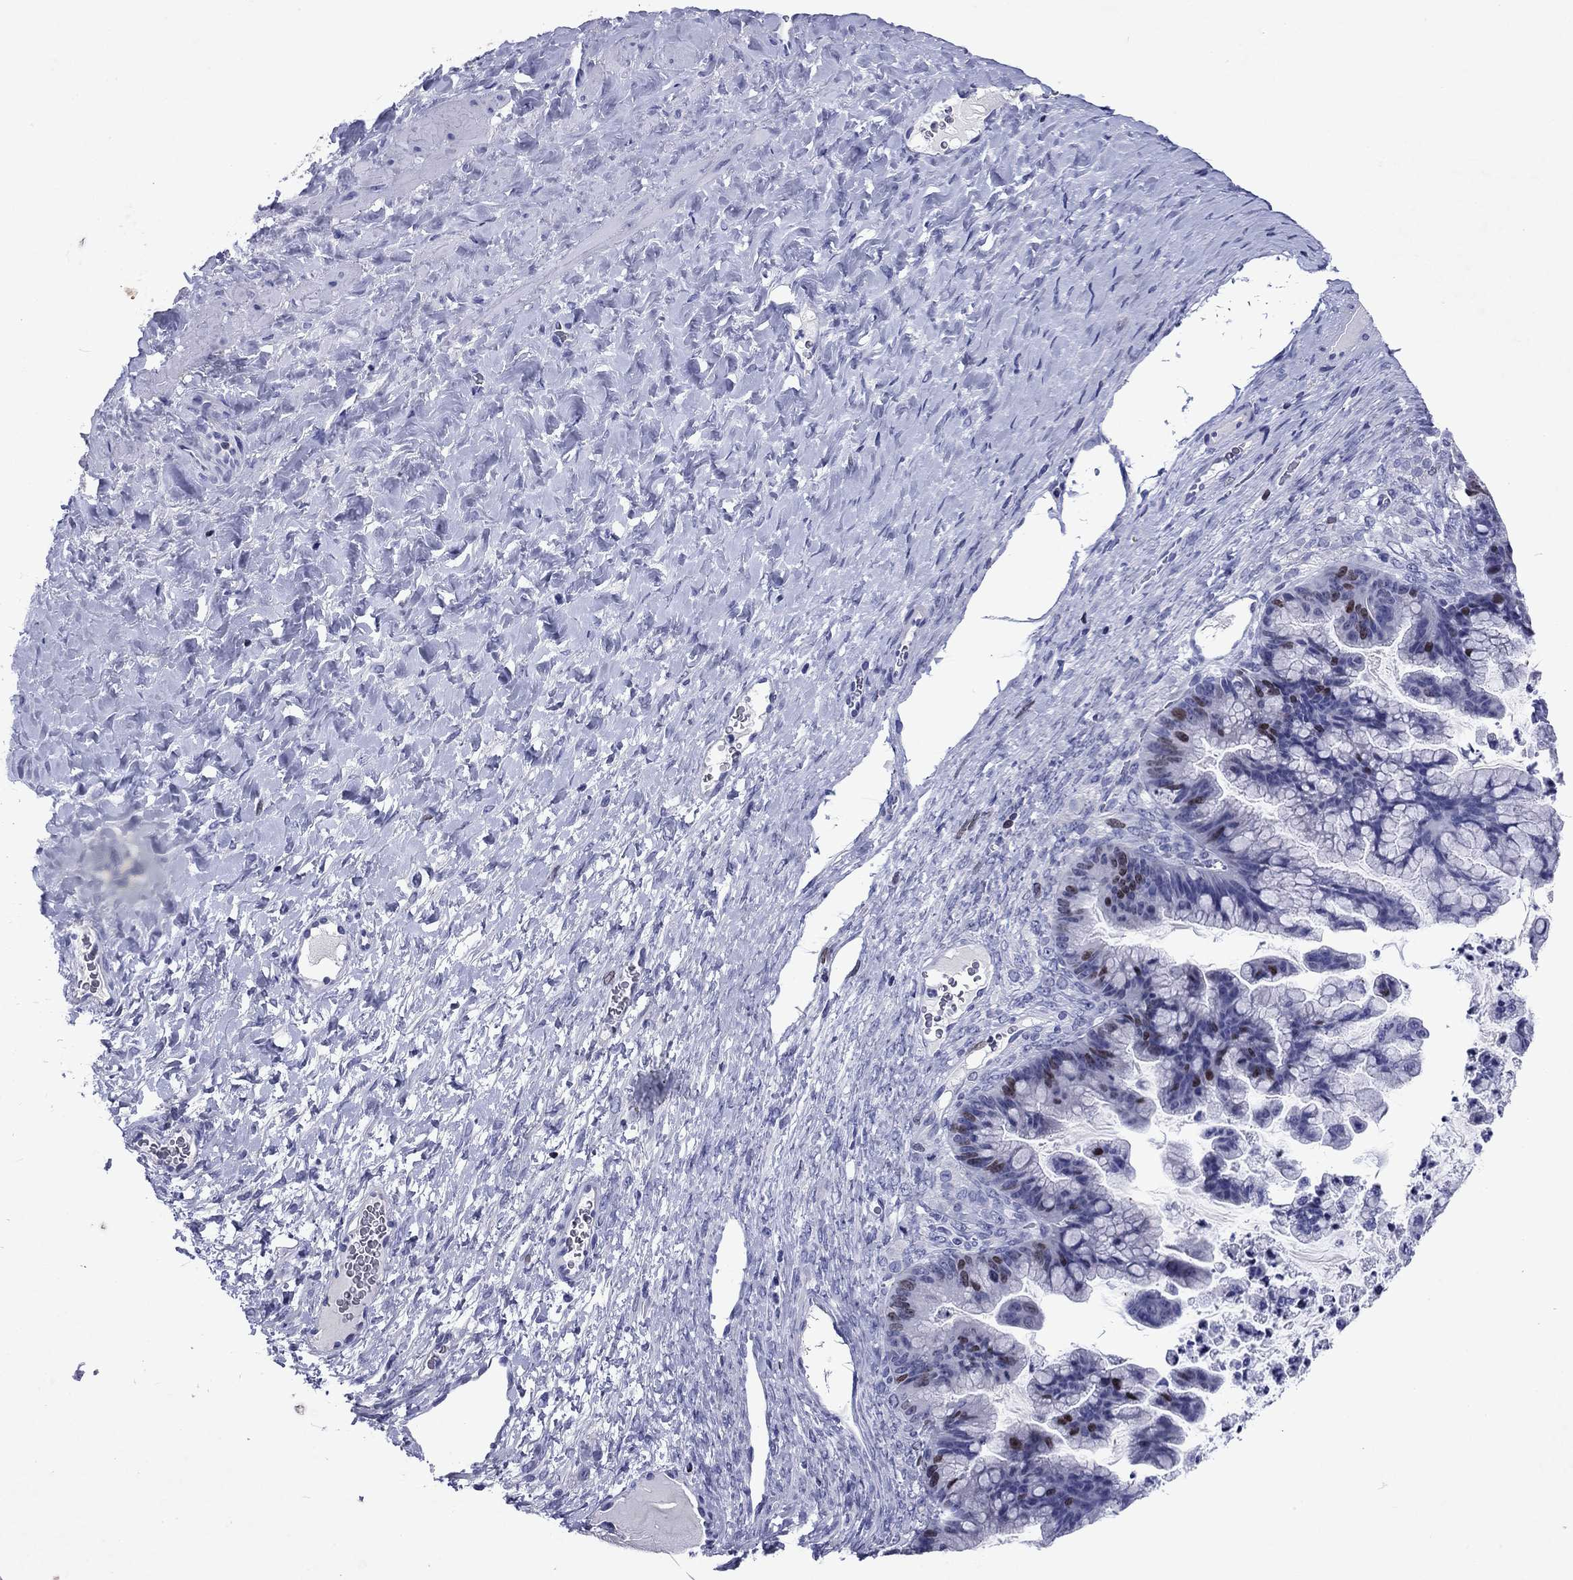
{"staining": {"intensity": "moderate", "quantity": "<25%", "location": "nuclear"}, "tissue": "ovarian cancer", "cell_type": "Tumor cells", "image_type": "cancer", "snomed": [{"axis": "morphology", "description": "Cystadenocarcinoma, mucinous, NOS"}, {"axis": "topography", "description": "Ovary"}], "caption": "A high-resolution photomicrograph shows immunohistochemistry (IHC) staining of mucinous cystadenocarcinoma (ovarian), which shows moderate nuclear expression in approximately <25% of tumor cells.", "gene": "GZMK", "patient": {"sex": "female", "age": 67}}